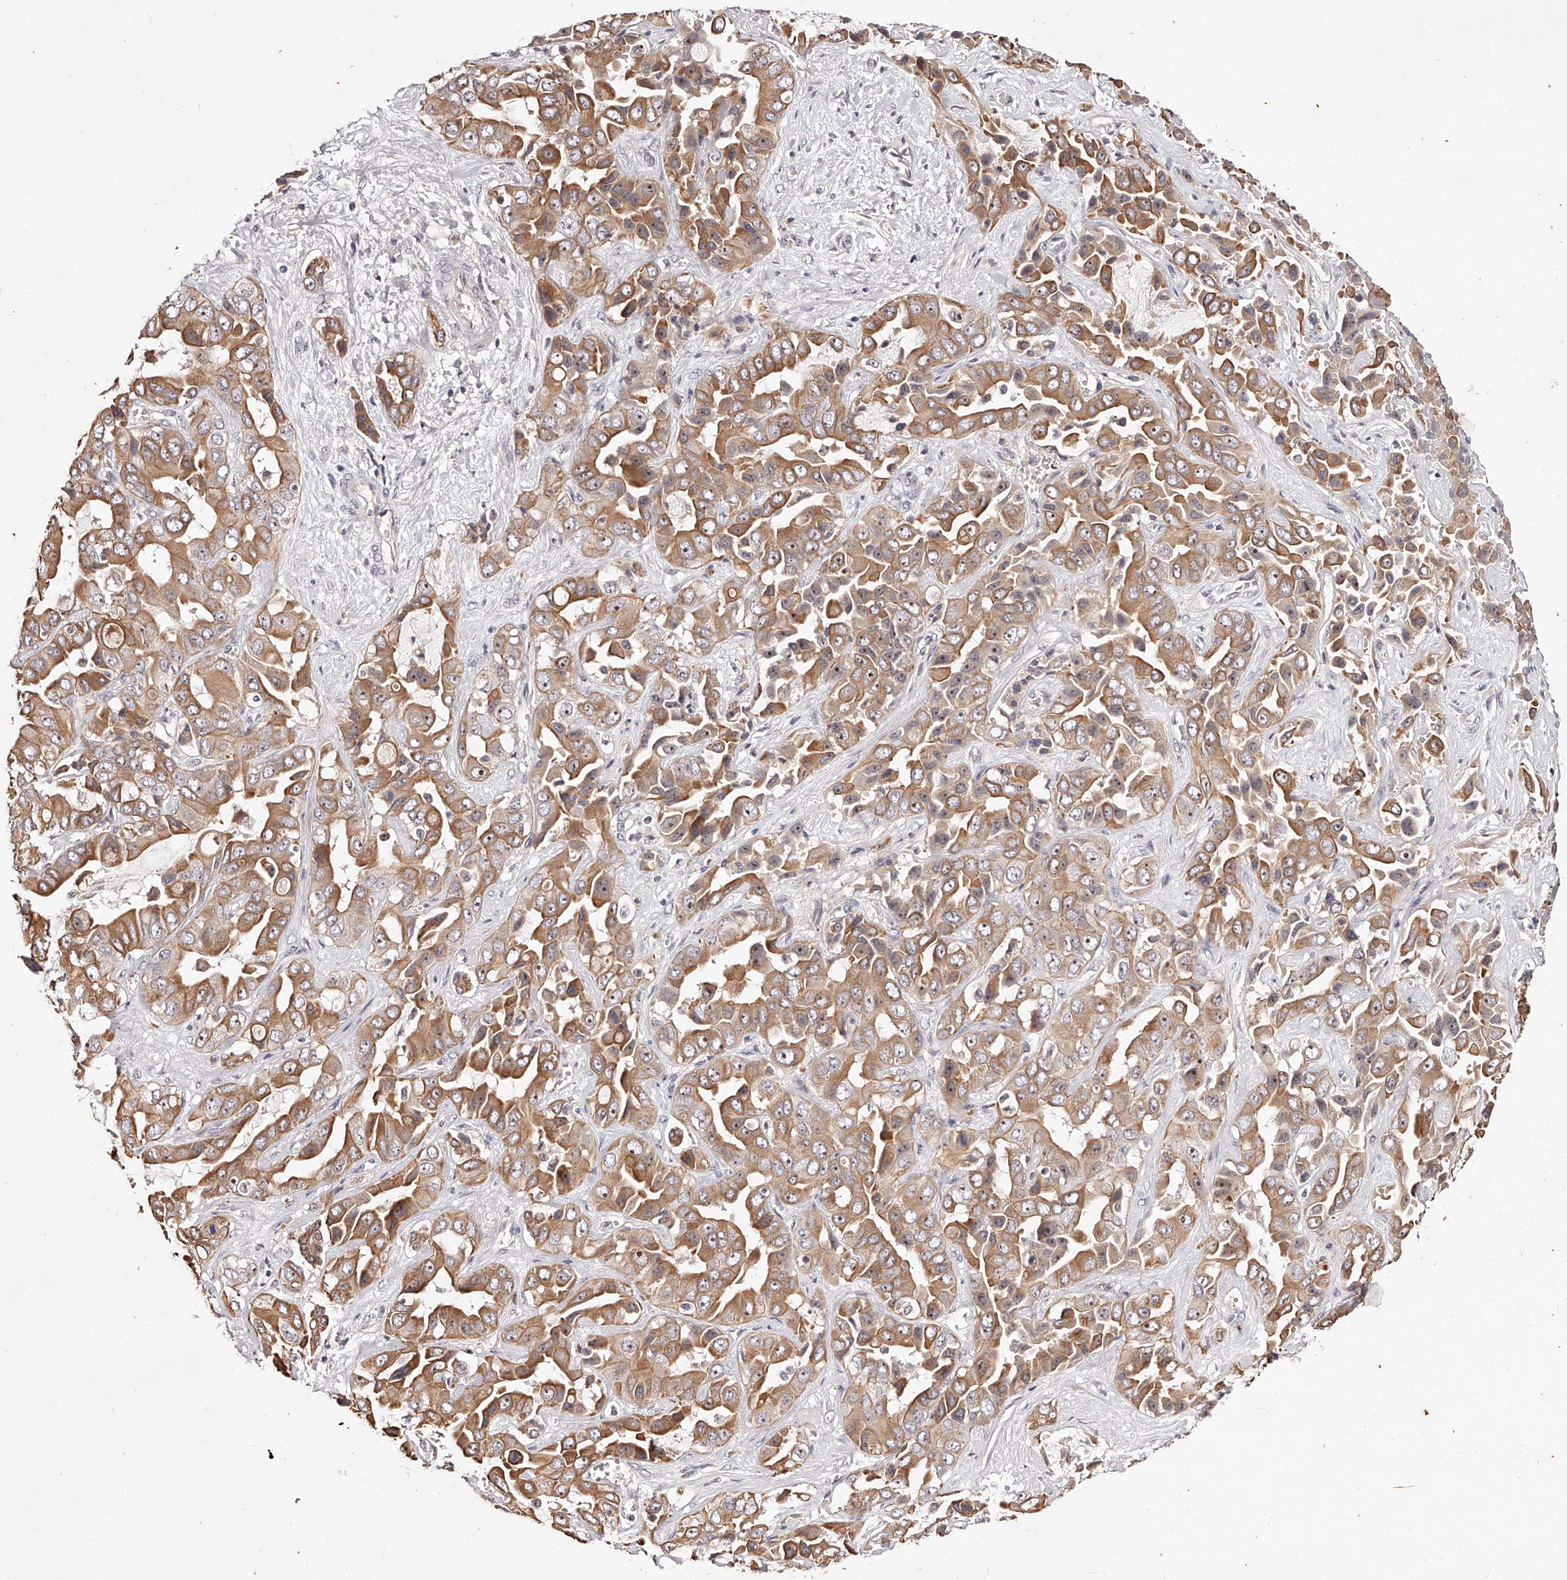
{"staining": {"intensity": "moderate", "quantity": ">75%", "location": "cytoplasmic/membranous,nuclear"}, "tissue": "liver cancer", "cell_type": "Tumor cells", "image_type": "cancer", "snomed": [{"axis": "morphology", "description": "Cholangiocarcinoma"}, {"axis": "topography", "description": "Liver"}], "caption": "The immunohistochemical stain highlights moderate cytoplasmic/membranous and nuclear positivity in tumor cells of liver cholangiocarcinoma tissue.", "gene": "PHACTR1", "patient": {"sex": "female", "age": 52}}